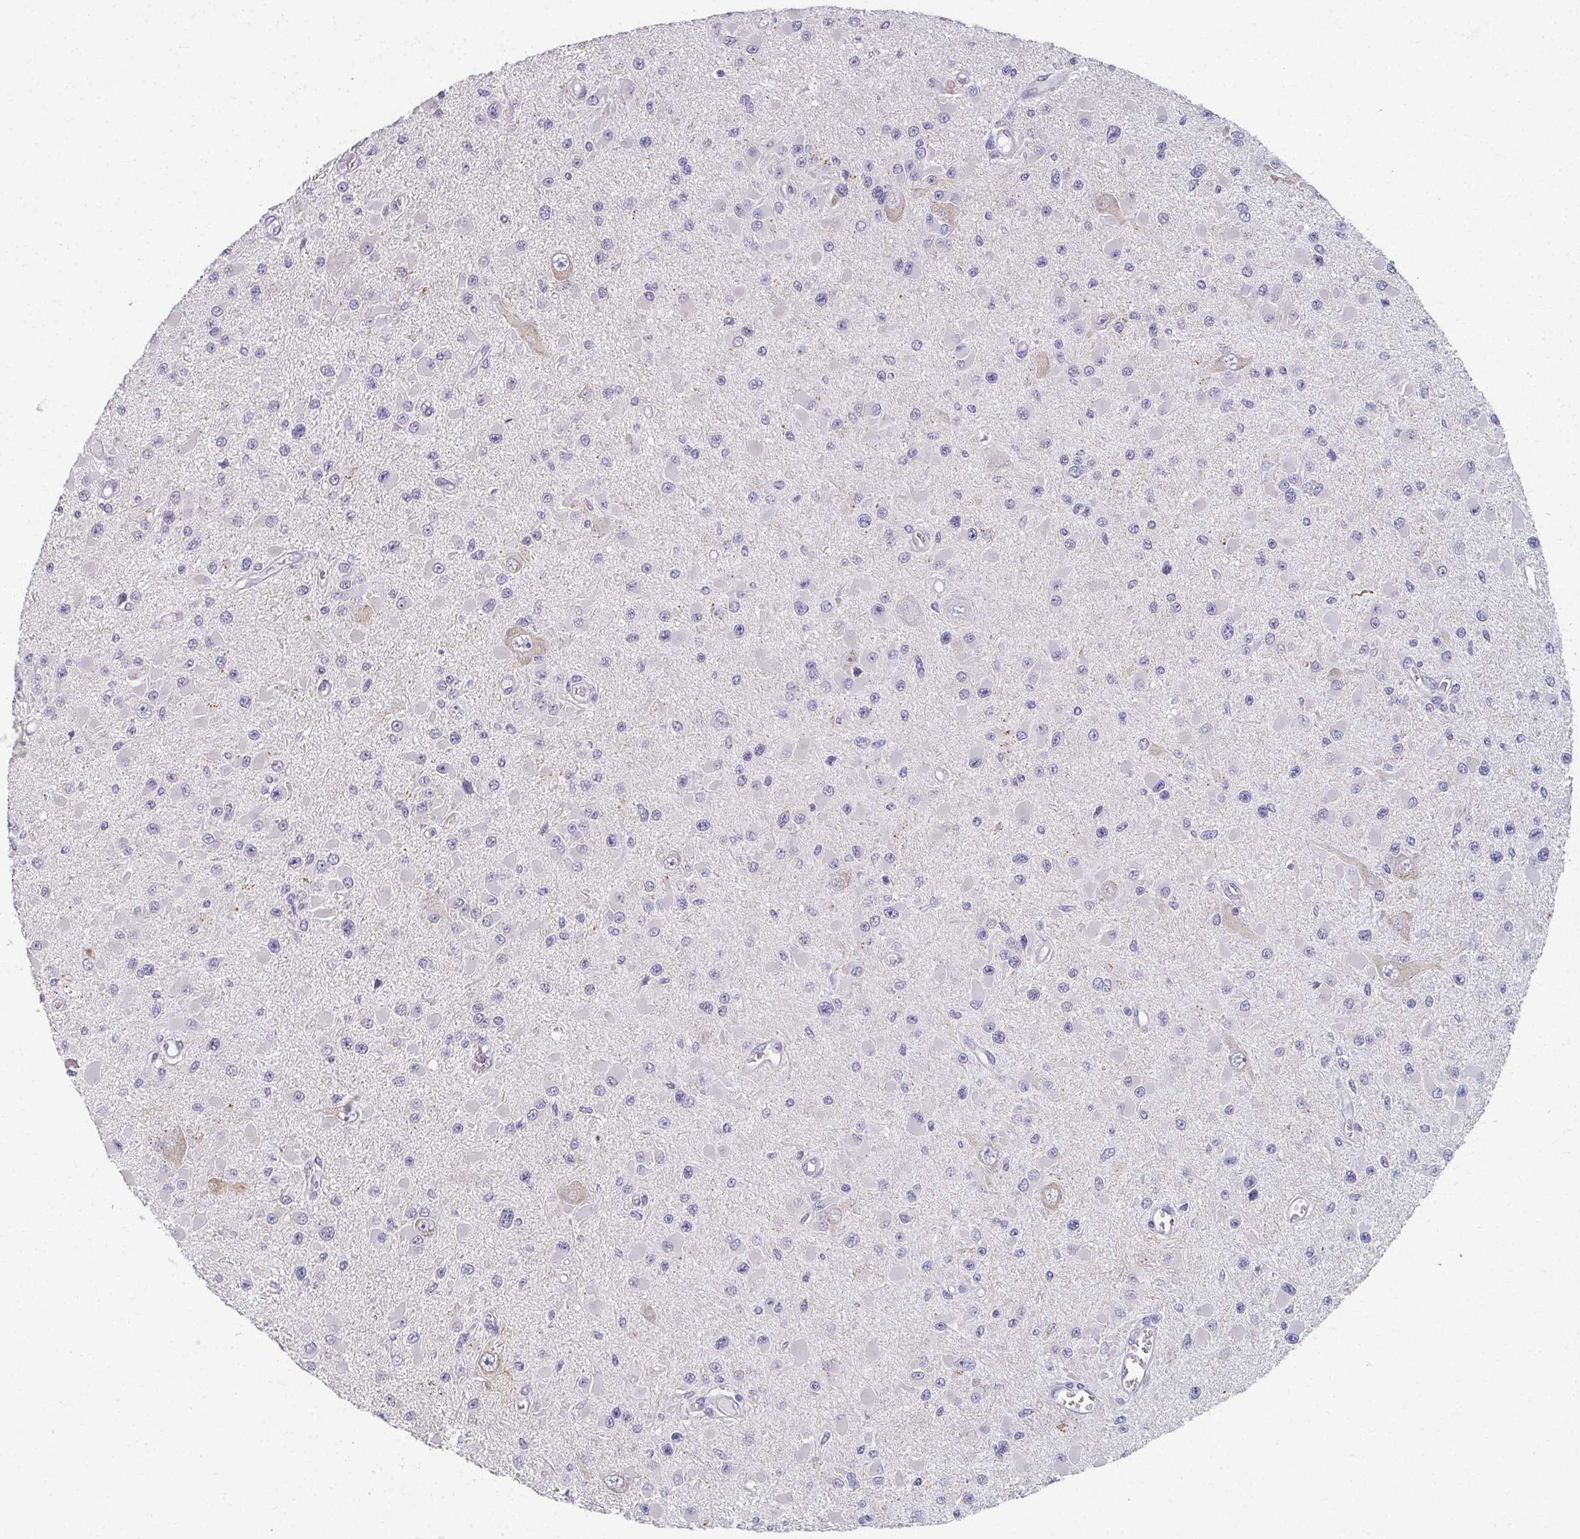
{"staining": {"intensity": "negative", "quantity": "none", "location": "none"}, "tissue": "glioma", "cell_type": "Tumor cells", "image_type": "cancer", "snomed": [{"axis": "morphology", "description": "Glioma, malignant, High grade"}, {"axis": "topography", "description": "Brain"}], "caption": "Tumor cells are negative for protein expression in human malignant glioma (high-grade).", "gene": "CAMKV", "patient": {"sex": "male", "age": 54}}